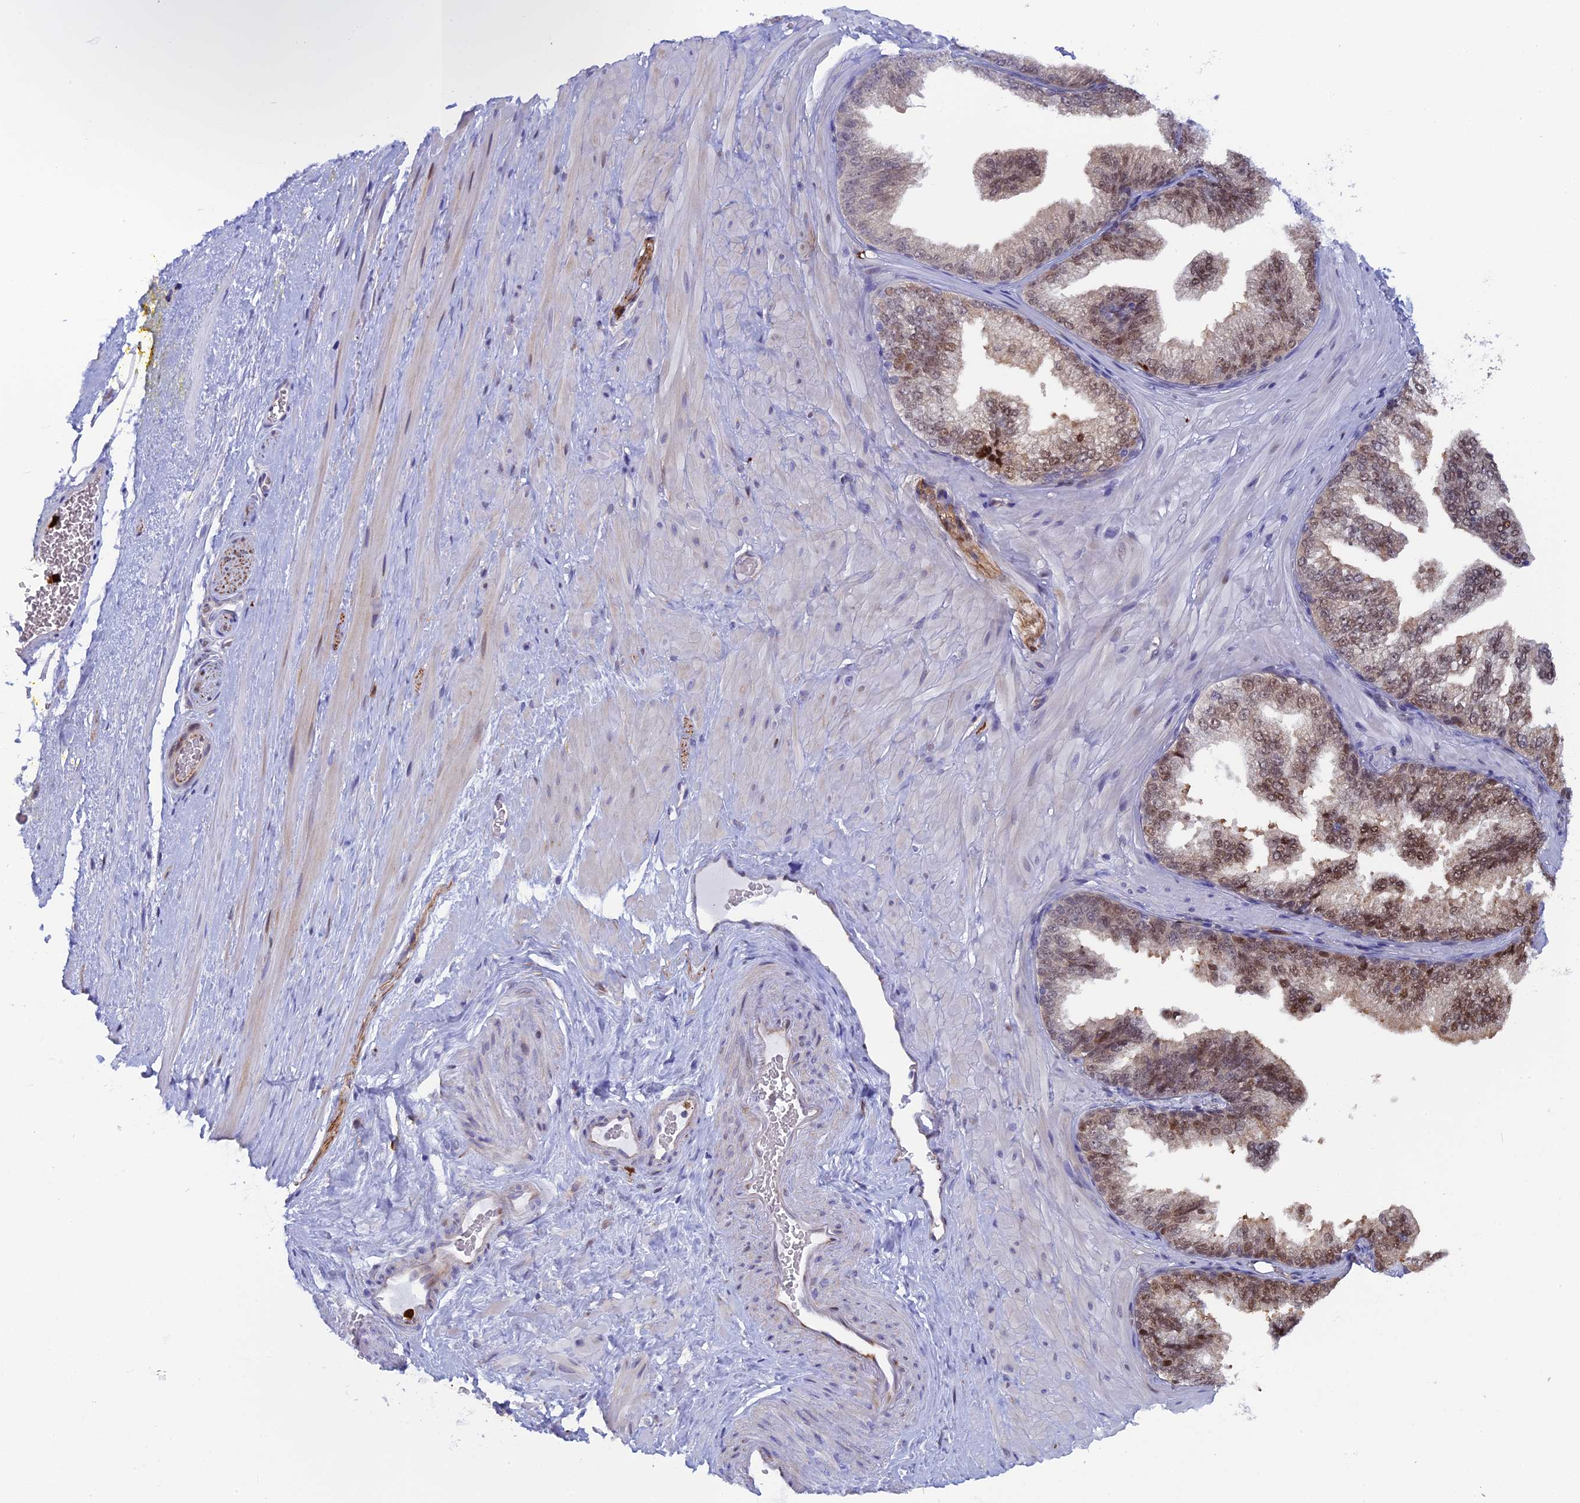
{"staining": {"intensity": "weak", "quantity": "25%-75%", "location": "nuclear"}, "tissue": "soft tissue", "cell_type": "Chondrocytes", "image_type": "normal", "snomed": [{"axis": "morphology", "description": "Normal tissue, NOS"}, {"axis": "morphology", "description": "Adenocarcinoma, Low grade"}, {"axis": "topography", "description": "Prostate"}, {"axis": "topography", "description": "Peripheral nerve tissue"}], "caption": "This image exhibits immunohistochemistry (IHC) staining of normal human soft tissue, with low weak nuclear positivity in about 25%-75% of chondrocytes.", "gene": "SLC26A1", "patient": {"sex": "male", "age": 63}}